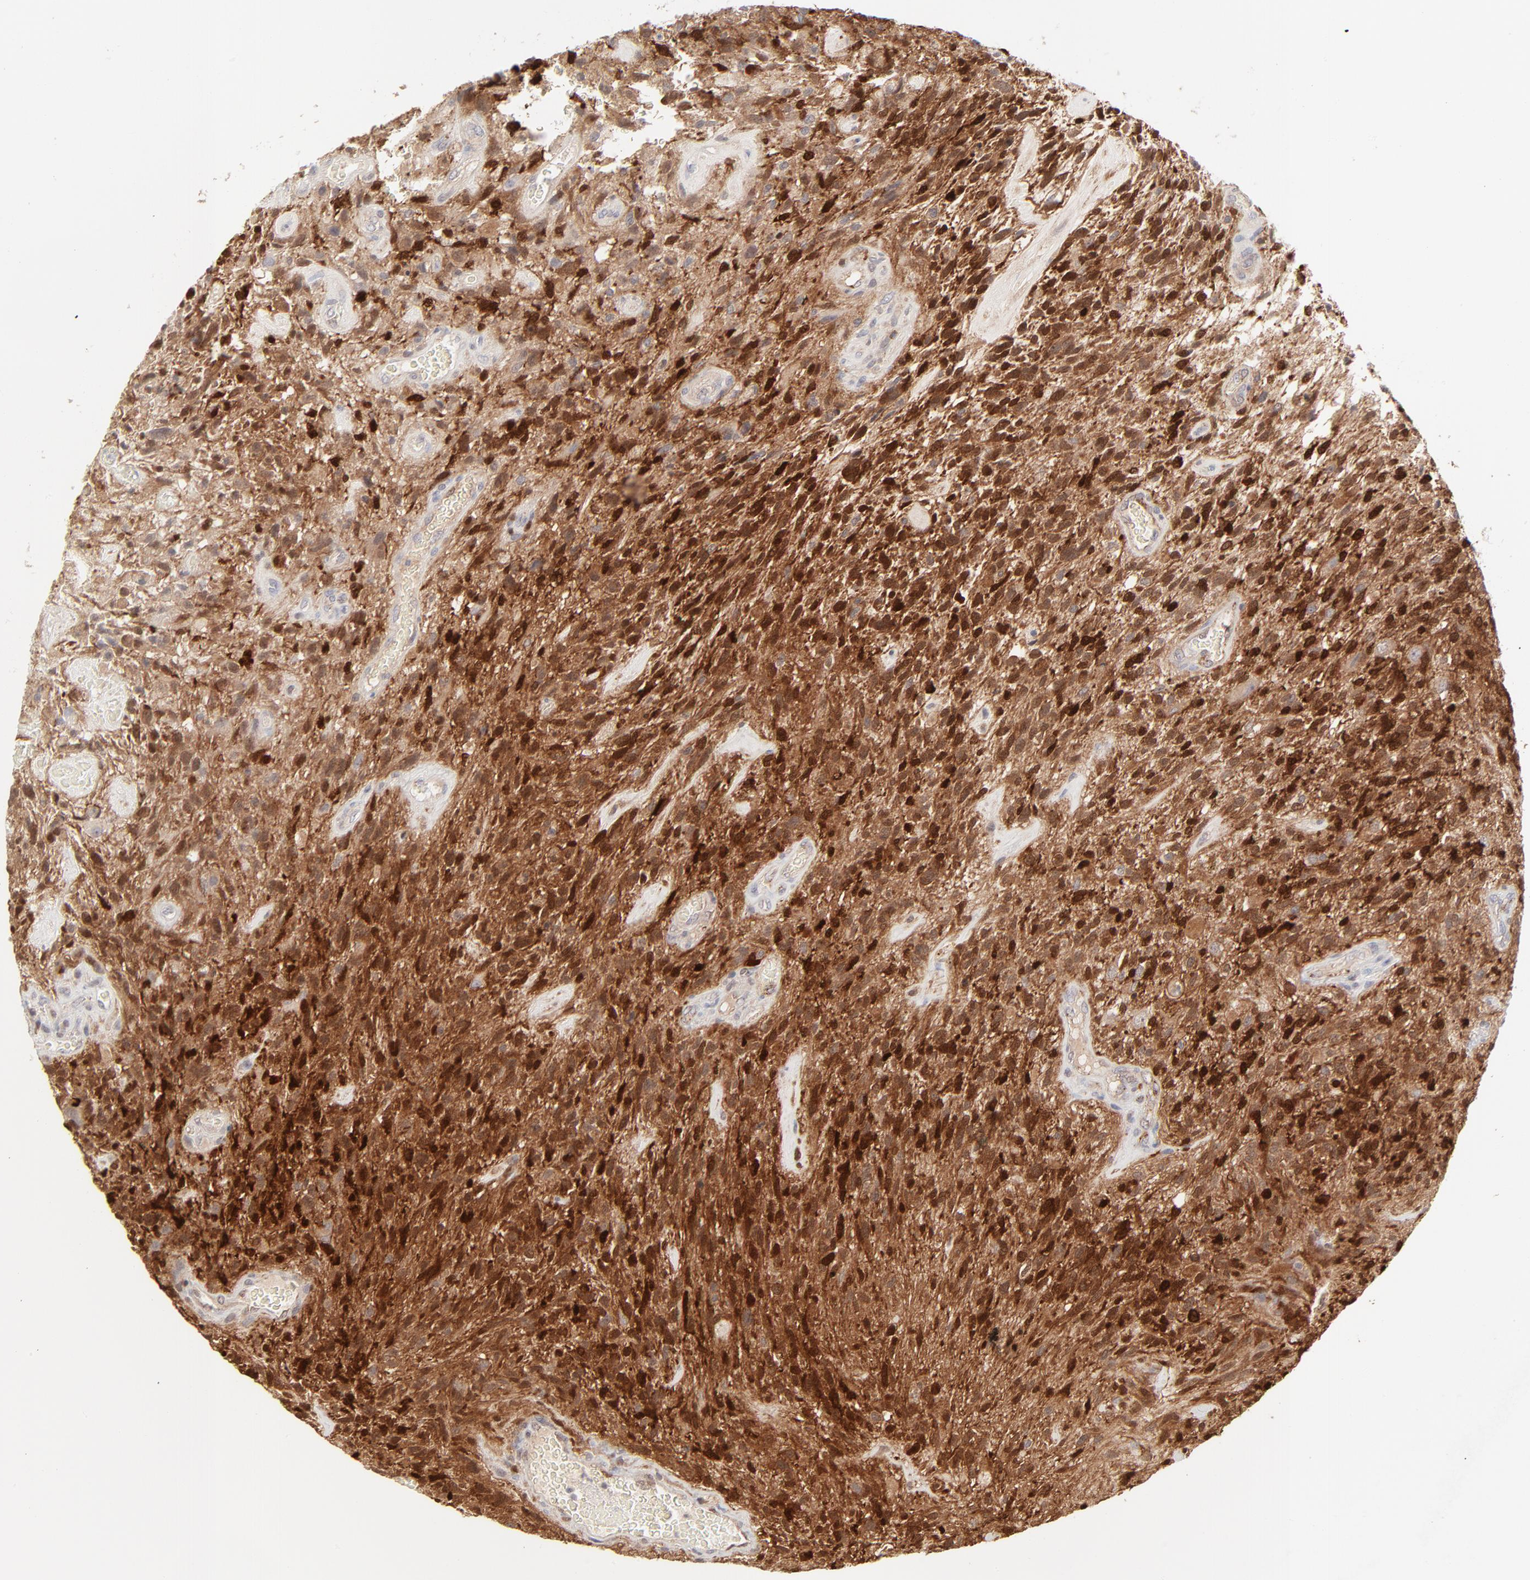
{"staining": {"intensity": "strong", "quantity": "25%-75%", "location": "nuclear"}, "tissue": "glioma", "cell_type": "Tumor cells", "image_type": "cancer", "snomed": [{"axis": "morphology", "description": "Normal tissue, NOS"}, {"axis": "morphology", "description": "Glioma, malignant, High grade"}, {"axis": "topography", "description": "Cerebral cortex"}], "caption": "Glioma was stained to show a protein in brown. There is high levels of strong nuclear staining in about 25%-75% of tumor cells. The staining is performed using DAB (3,3'-diaminobenzidine) brown chromogen to label protein expression. The nuclei are counter-stained blue using hematoxylin.", "gene": "CDK6", "patient": {"sex": "male", "age": 75}}